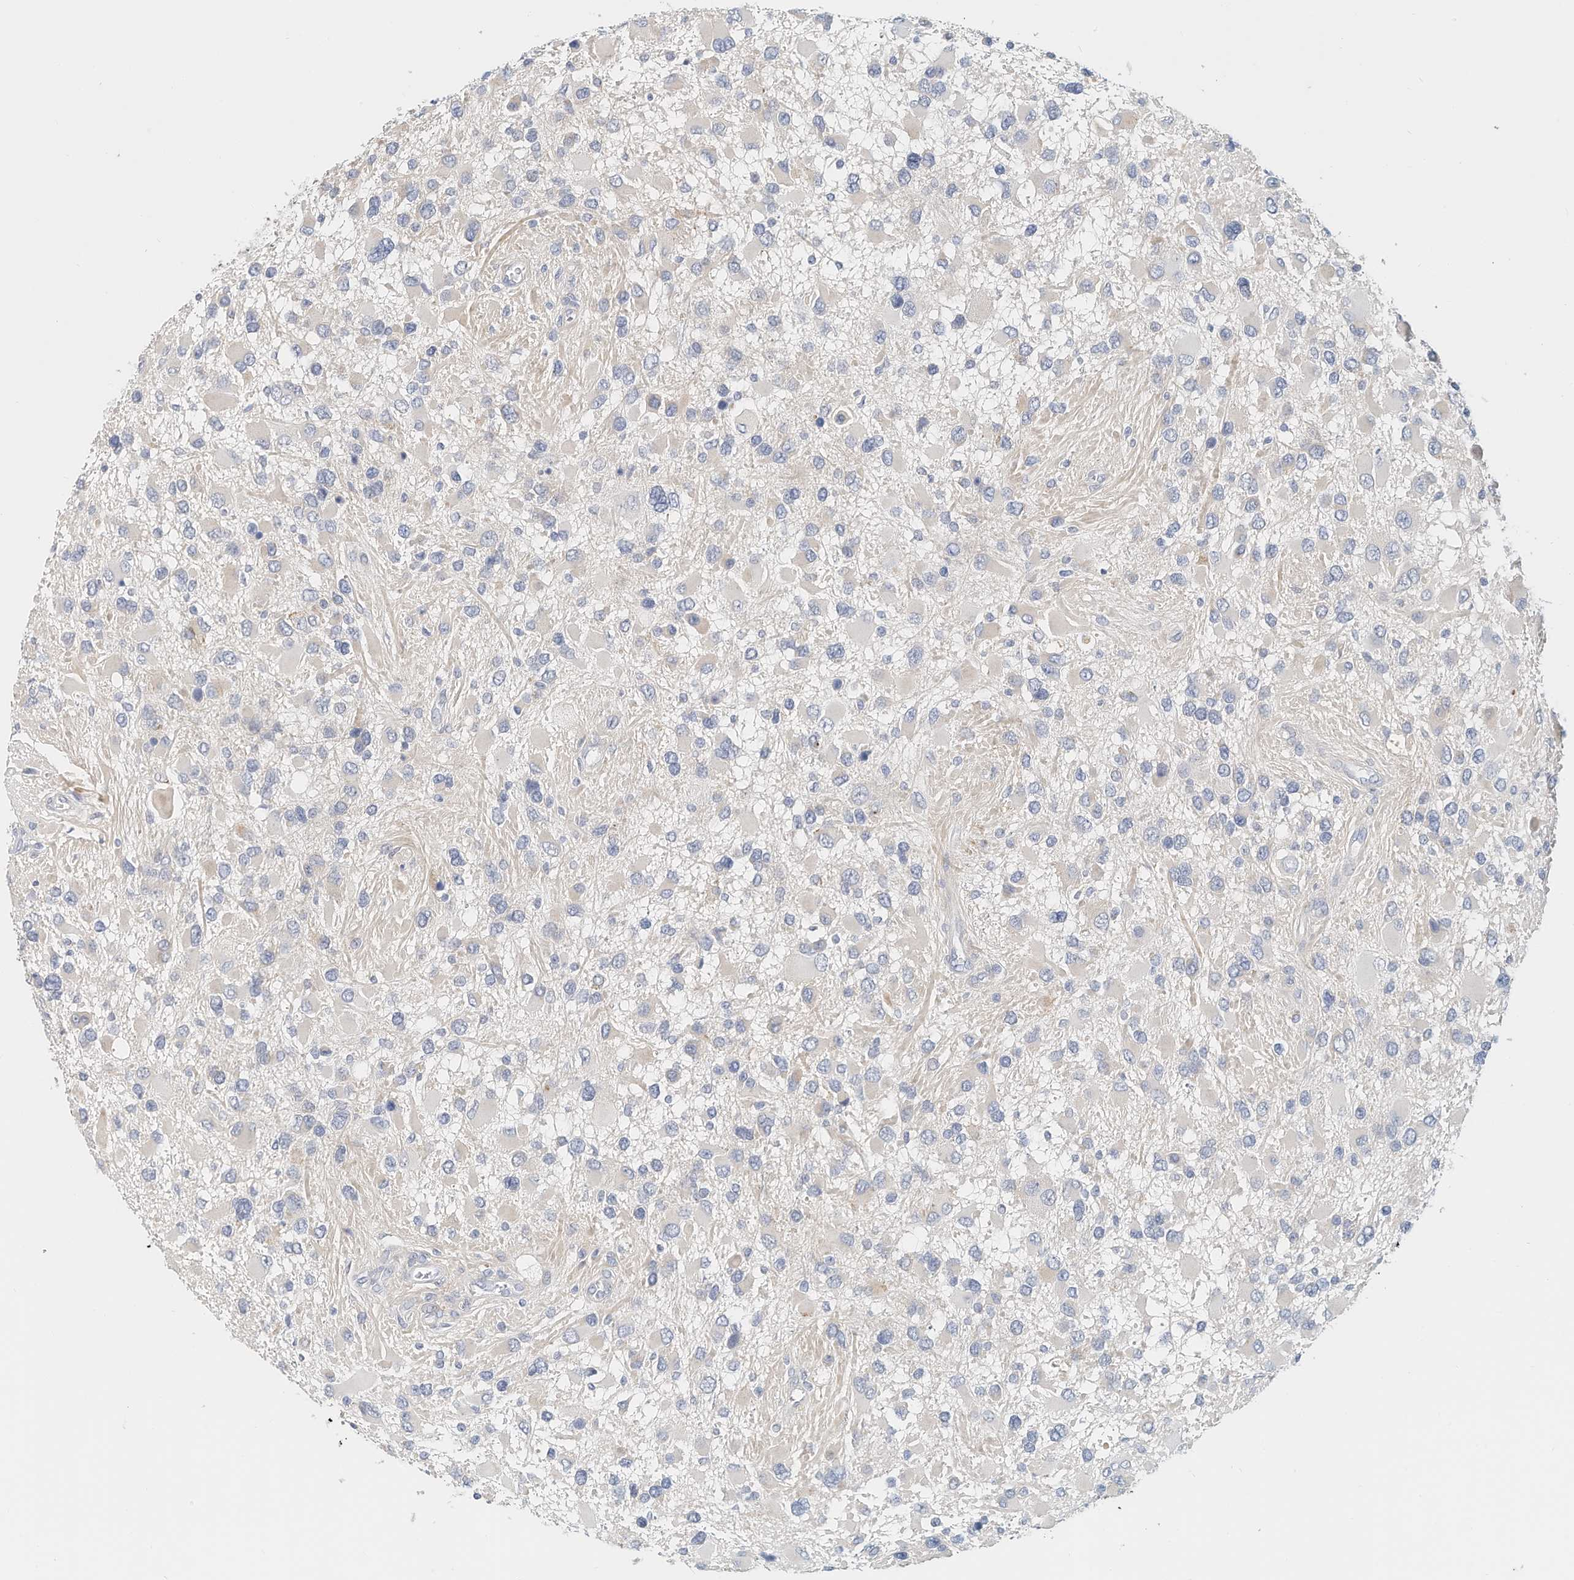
{"staining": {"intensity": "negative", "quantity": "none", "location": "none"}, "tissue": "glioma", "cell_type": "Tumor cells", "image_type": "cancer", "snomed": [{"axis": "morphology", "description": "Glioma, malignant, High grade"}, {"axis": "topography", "description": "Brain"}], "caption": "The histopathology image shows no significant positivity in tumor cells of glioma. (DAB (3,3'-diaminobenzidine) immunohistochemistry visualized using brightfield microscopy, high magnification).", "gene": "ARHGAP28", "patient": {"sex": "male", "age": 53}}